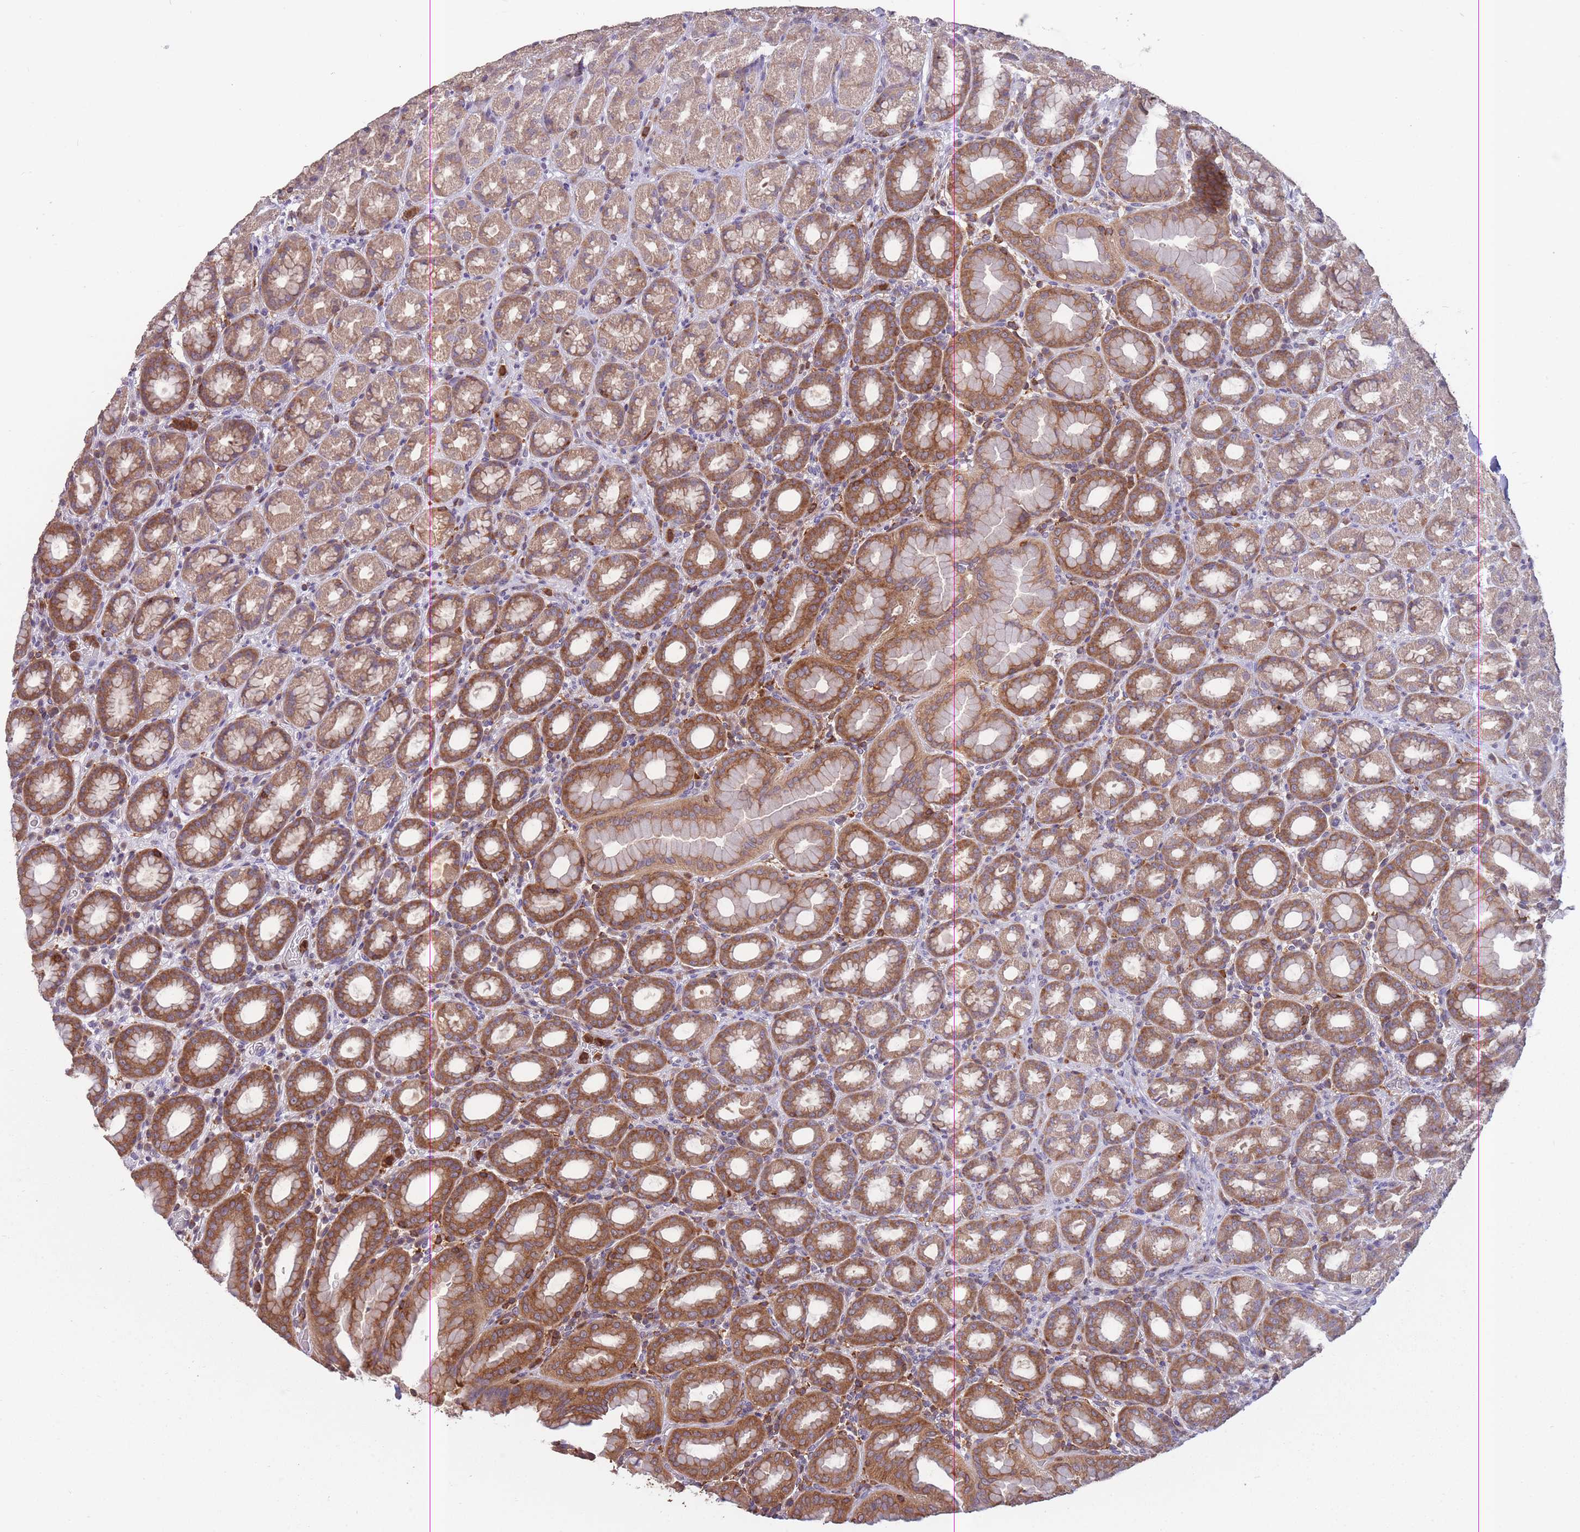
{"staining": {"intensity": "moderate", "quantity": ">75%", "location": "cytoplasmic/membranous"}, "tissue": "stomach", "cell_type": "Glandular cells", "image_type": "normal", "snomed": [{"axis": "morphology", "description": "Normal tissue, NOS"}, {"axis": "topography", "description": "Stomach, upper"}, {"axis": "topography", "description": "Stomach"}], "caption": "Immunohistochemistry histopathology image of benign stomach: human stomach stained using immunohistochemistry shows medium levels of moderate protein expression localized specifically in the cytoplasmic/membranous of glandular cells, appearing as a cytoplasmic/membranous brown color.", "gene": "GMIP", "patient": {"sex": "male", "age": 68}}